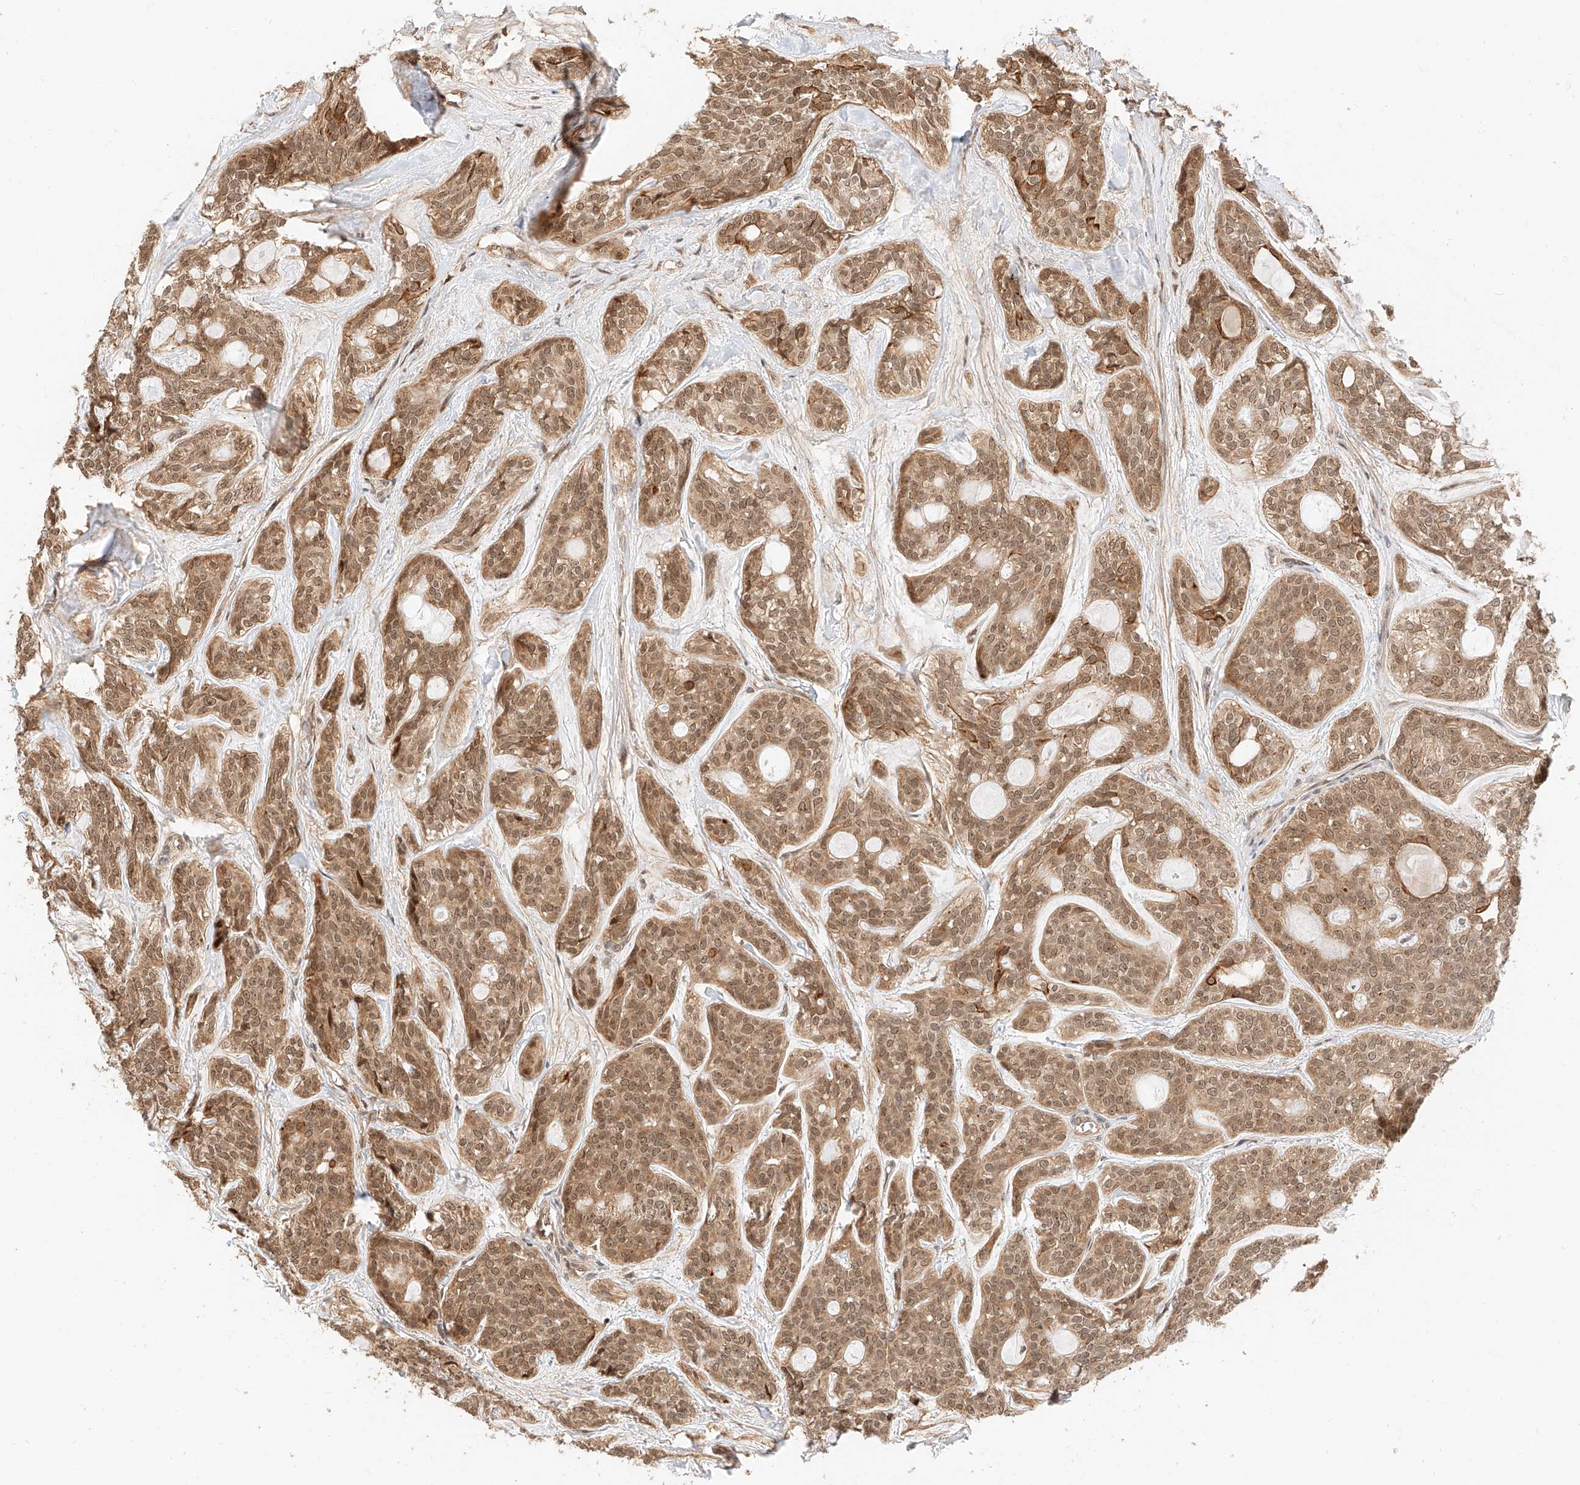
{"staining": {"intensity": "moderate", "quantity": ">75%", "location": "cytoplasmic/membranous,nuclear"}, "tissue": "head and neck cancer", "cell_type": "Tumor cells", "image_type": "cancer", "snomed": [{"axis": "morphology", "description": "Adenocarcinoma, NOS"}, {"axis": "topography", "description": "Head-Neck"}], "caption": "This photomicrograph reveals immunohistochemistry (IHC) staining of head and neck cancer, with medium moderate cytoplasmic/membranous and nuclear staining in about >75% of tumor cells.", "gene": "EIF4H", "patient": {"sex": "male", "age": 66}}